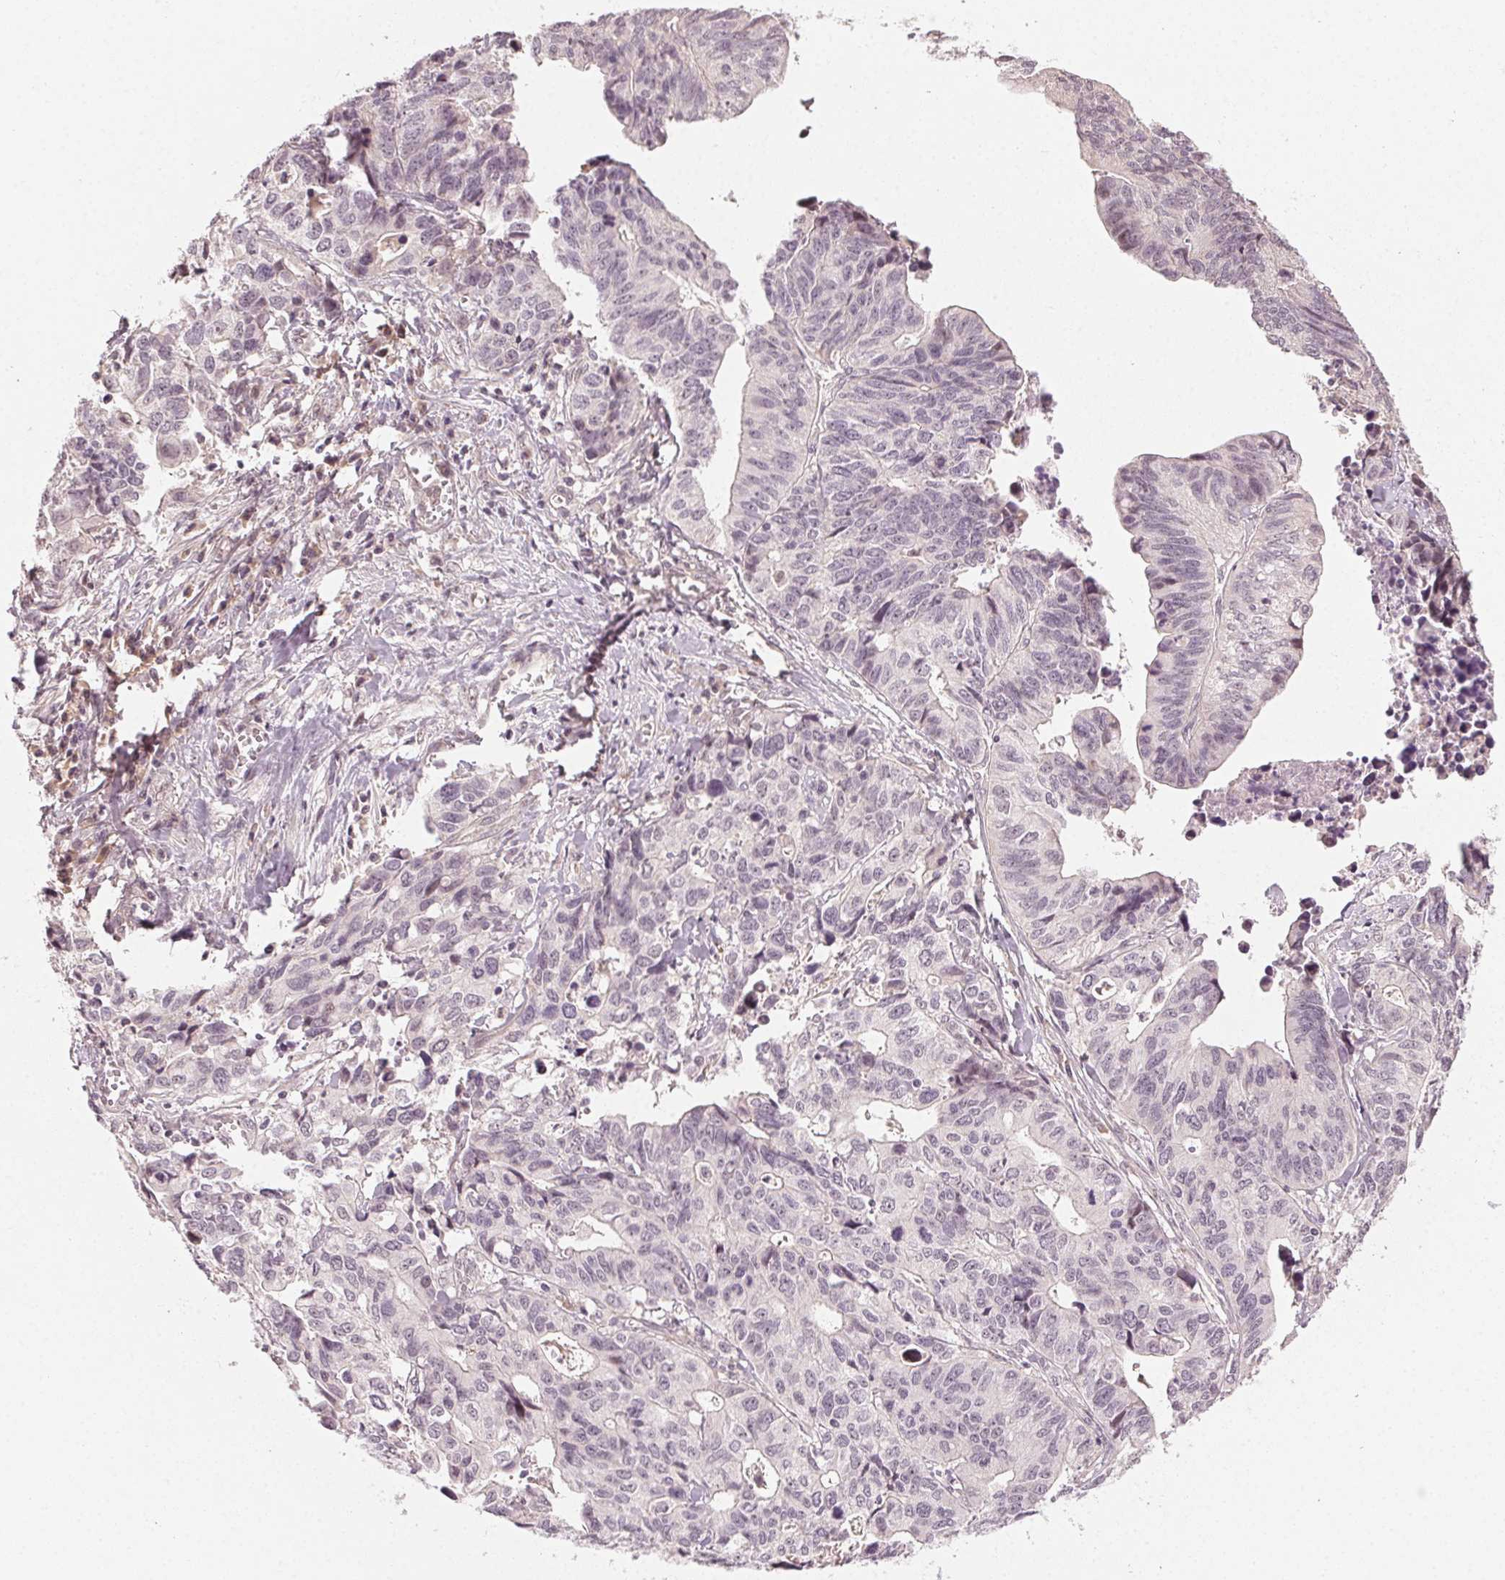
{"staining": {"intensity": "negative", "quantity": "none", "location": "none"}, "tissue": "stomach cancer", "cell_type": "Tumor cells", "image_type": "cancer", "snomed": [{"axis": "morphology", "description": "Adenocarcinoma, NOS"}, {"axis": "topography", "description": "Stomach, upper"}], "caption": "The IHC image has no significant expression in tumor cells of stomach cancer tissue.", "gene": "TUB", "patient": {"sex": "female", "age": 67}}